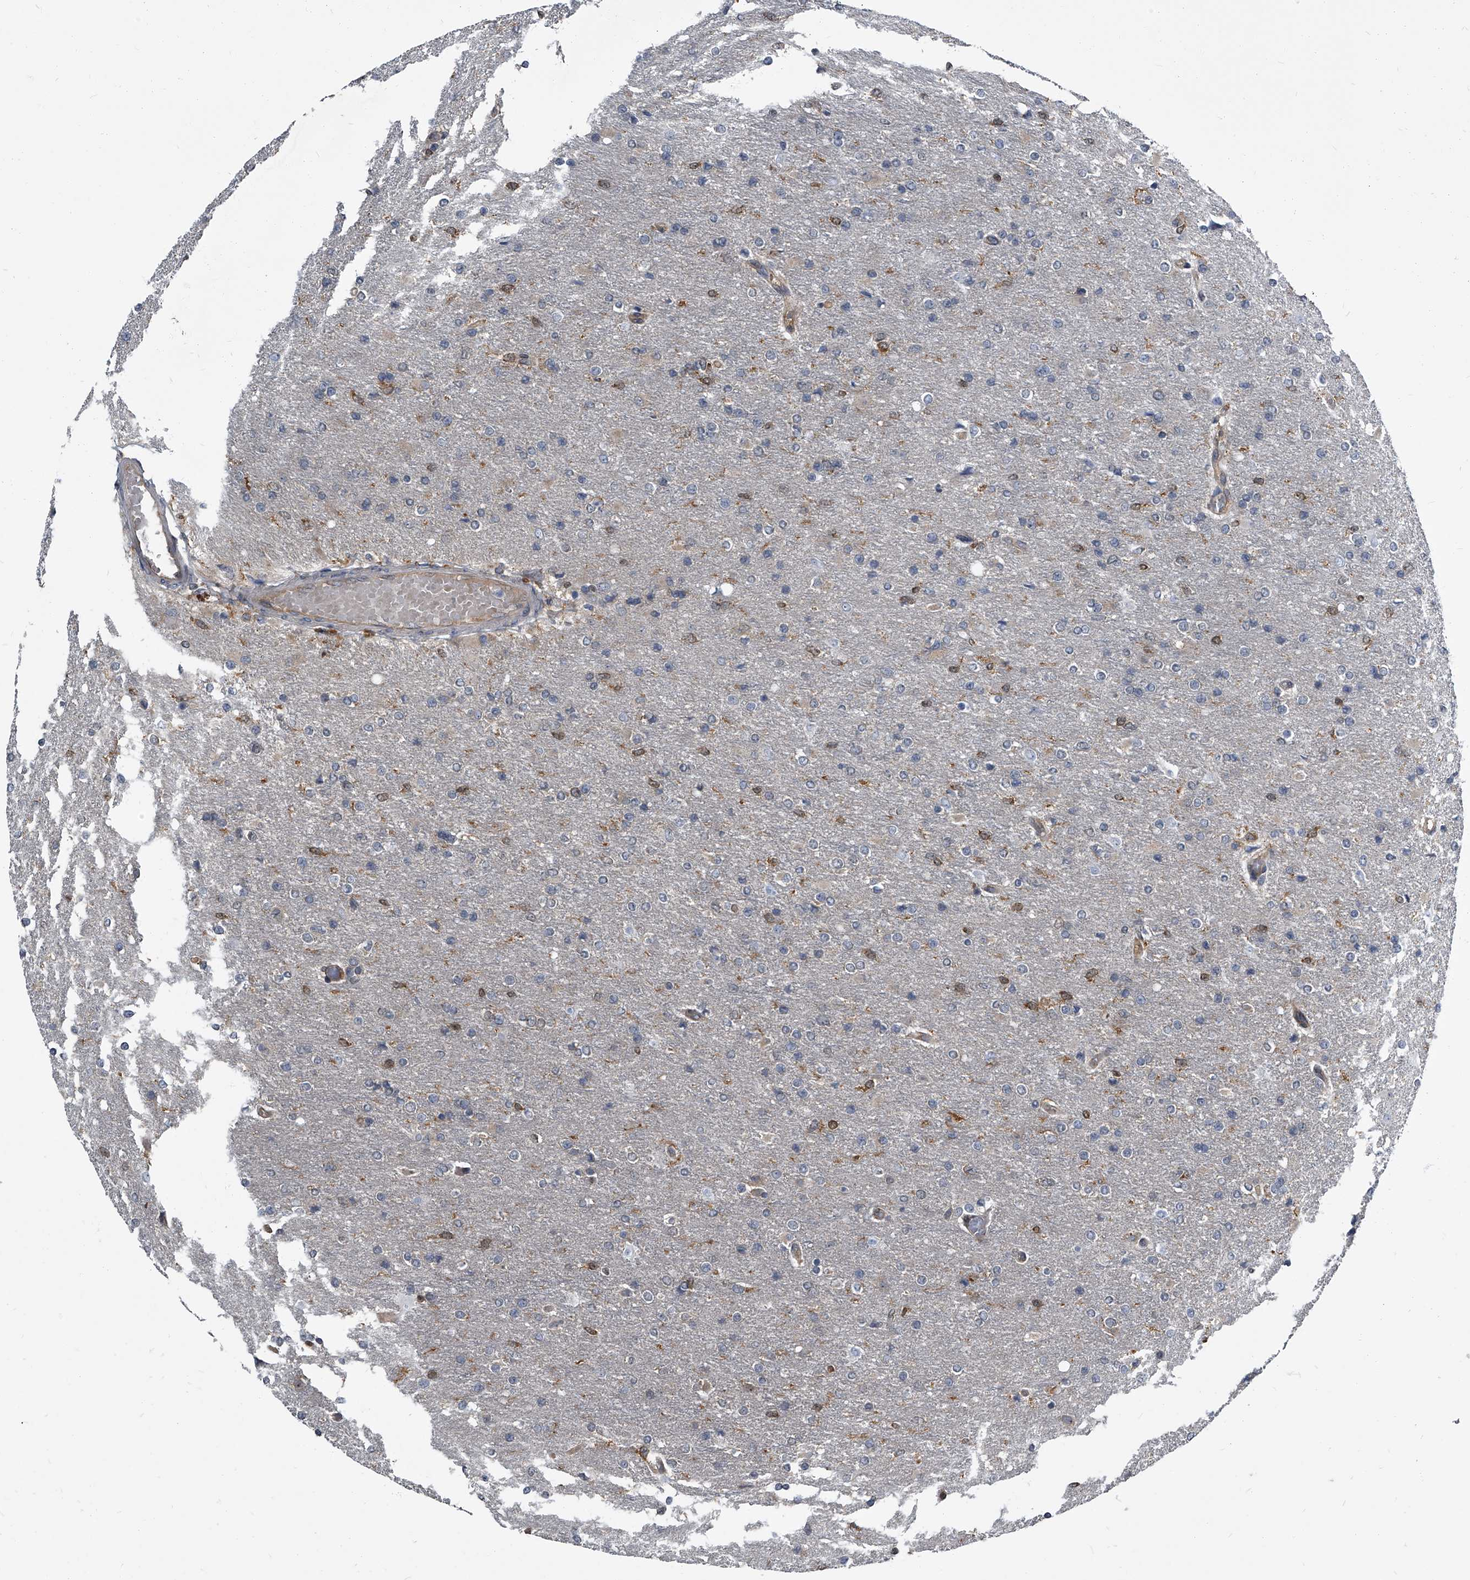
{"staining": {"intensity": "negative", "quantity": "none", "location": "none"}, "tissue": "glioma", "cell_type": "Tumor cells", "image_type": "cancer", "snomed": [{"axis": "morphology", "description": "Glioma, malignant, High grade"}, {"axis": "topography", "description": "Cerebral cortex"}], "caption": "The IHC histopathology image has no significant positivity in tumor cells of glioma tissue.", "gene": "CDV3", "patient": {"sex": "female", "age": 36}}